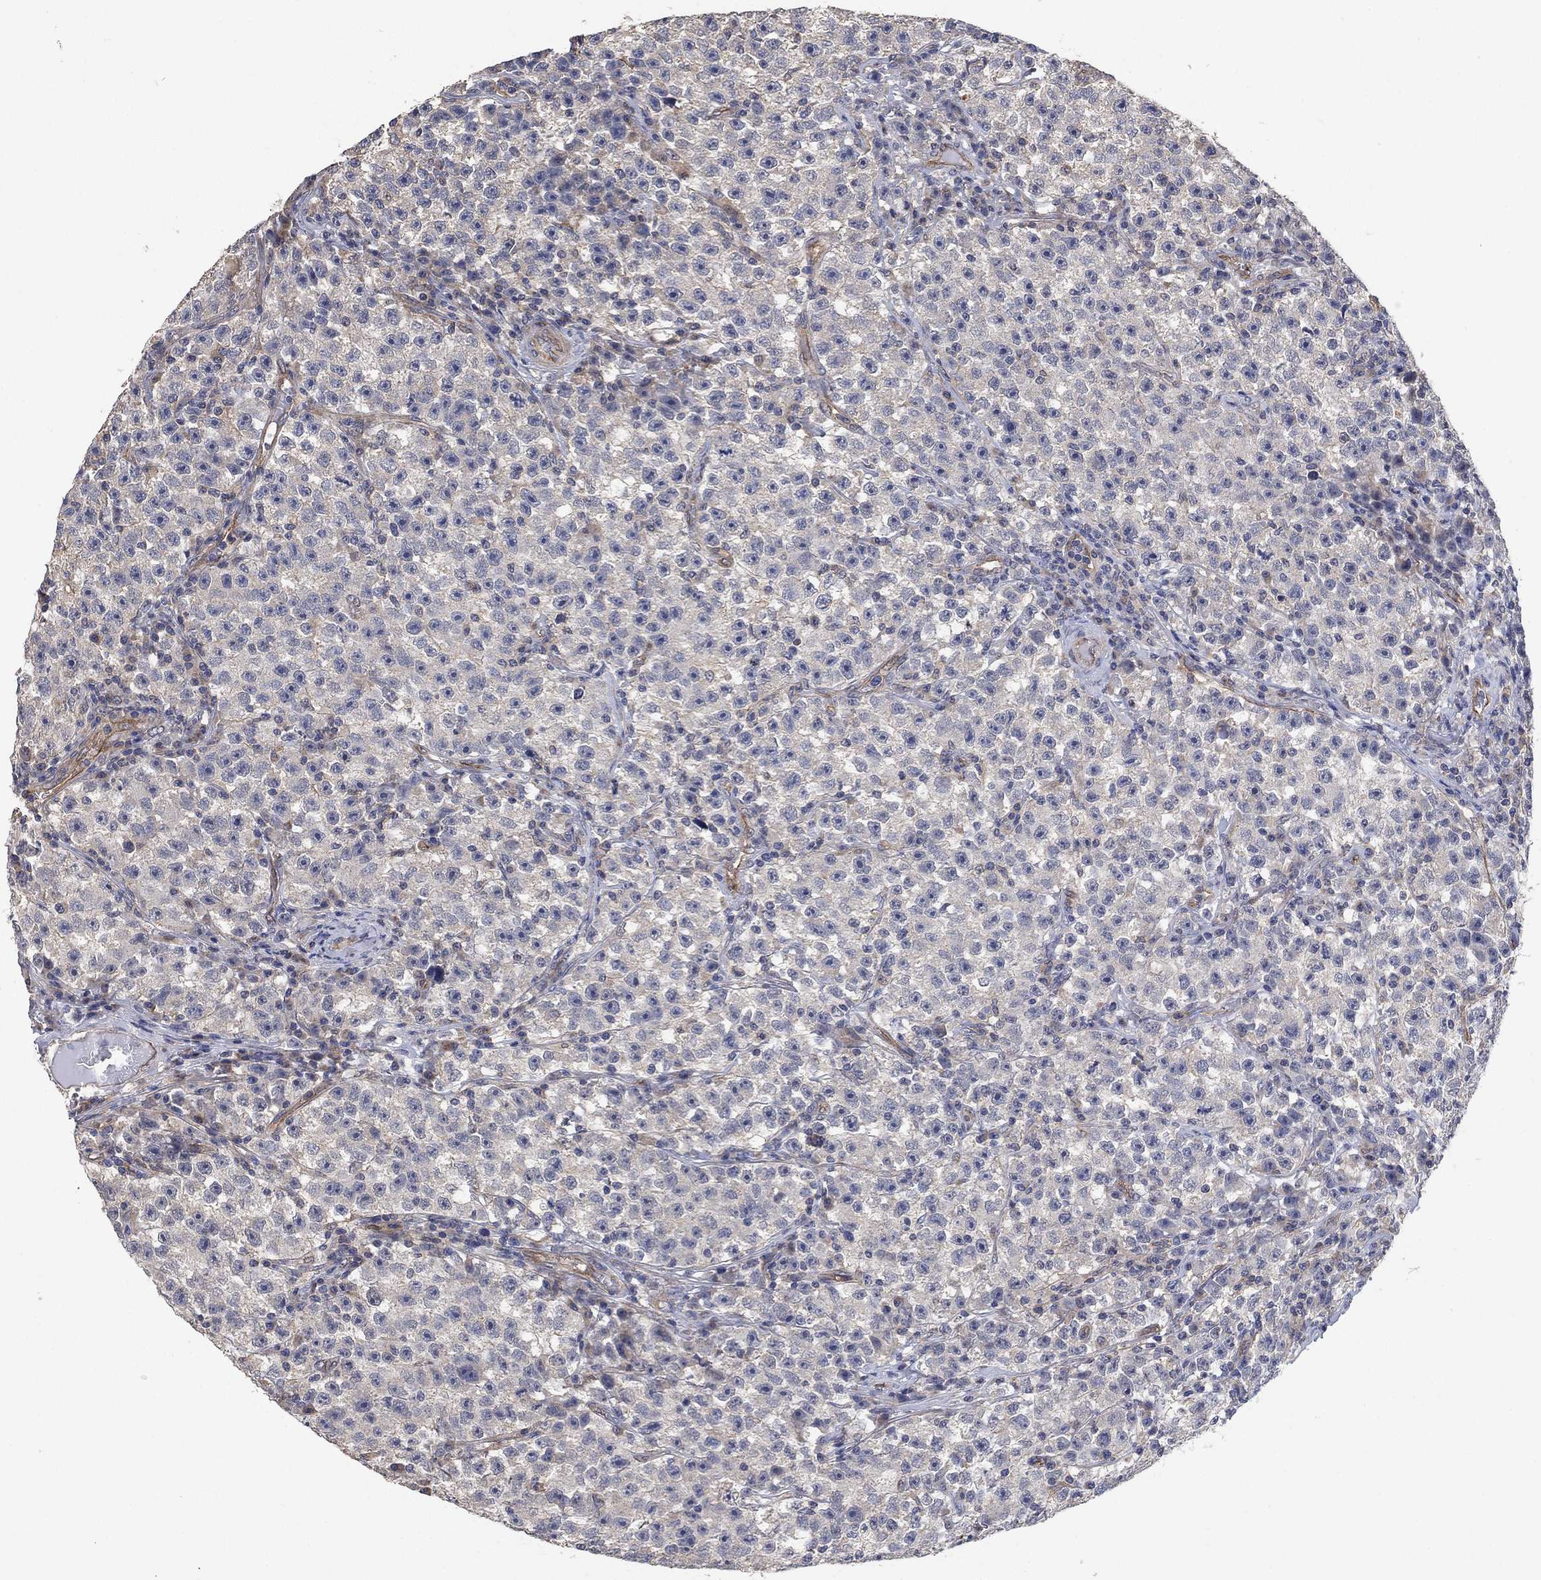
{"staining": {"intensity": "negative", "quantity": "none", "location": "none"}, "tissue": "testis cancer", "cell_type": "Tumor cells", "image_type": "cancer", "snomed": [{"axis": "morphology", "description": "Seminoma, NOS"}, {"axis": "topography", "description": "Testis"}], "caption": "This is an immunohistochemistry (IHC) image of human testis cancer. There is no expression in tumor cells.", "gene": "MCUR1", "patient": {"sex": "male", "age": 22}}